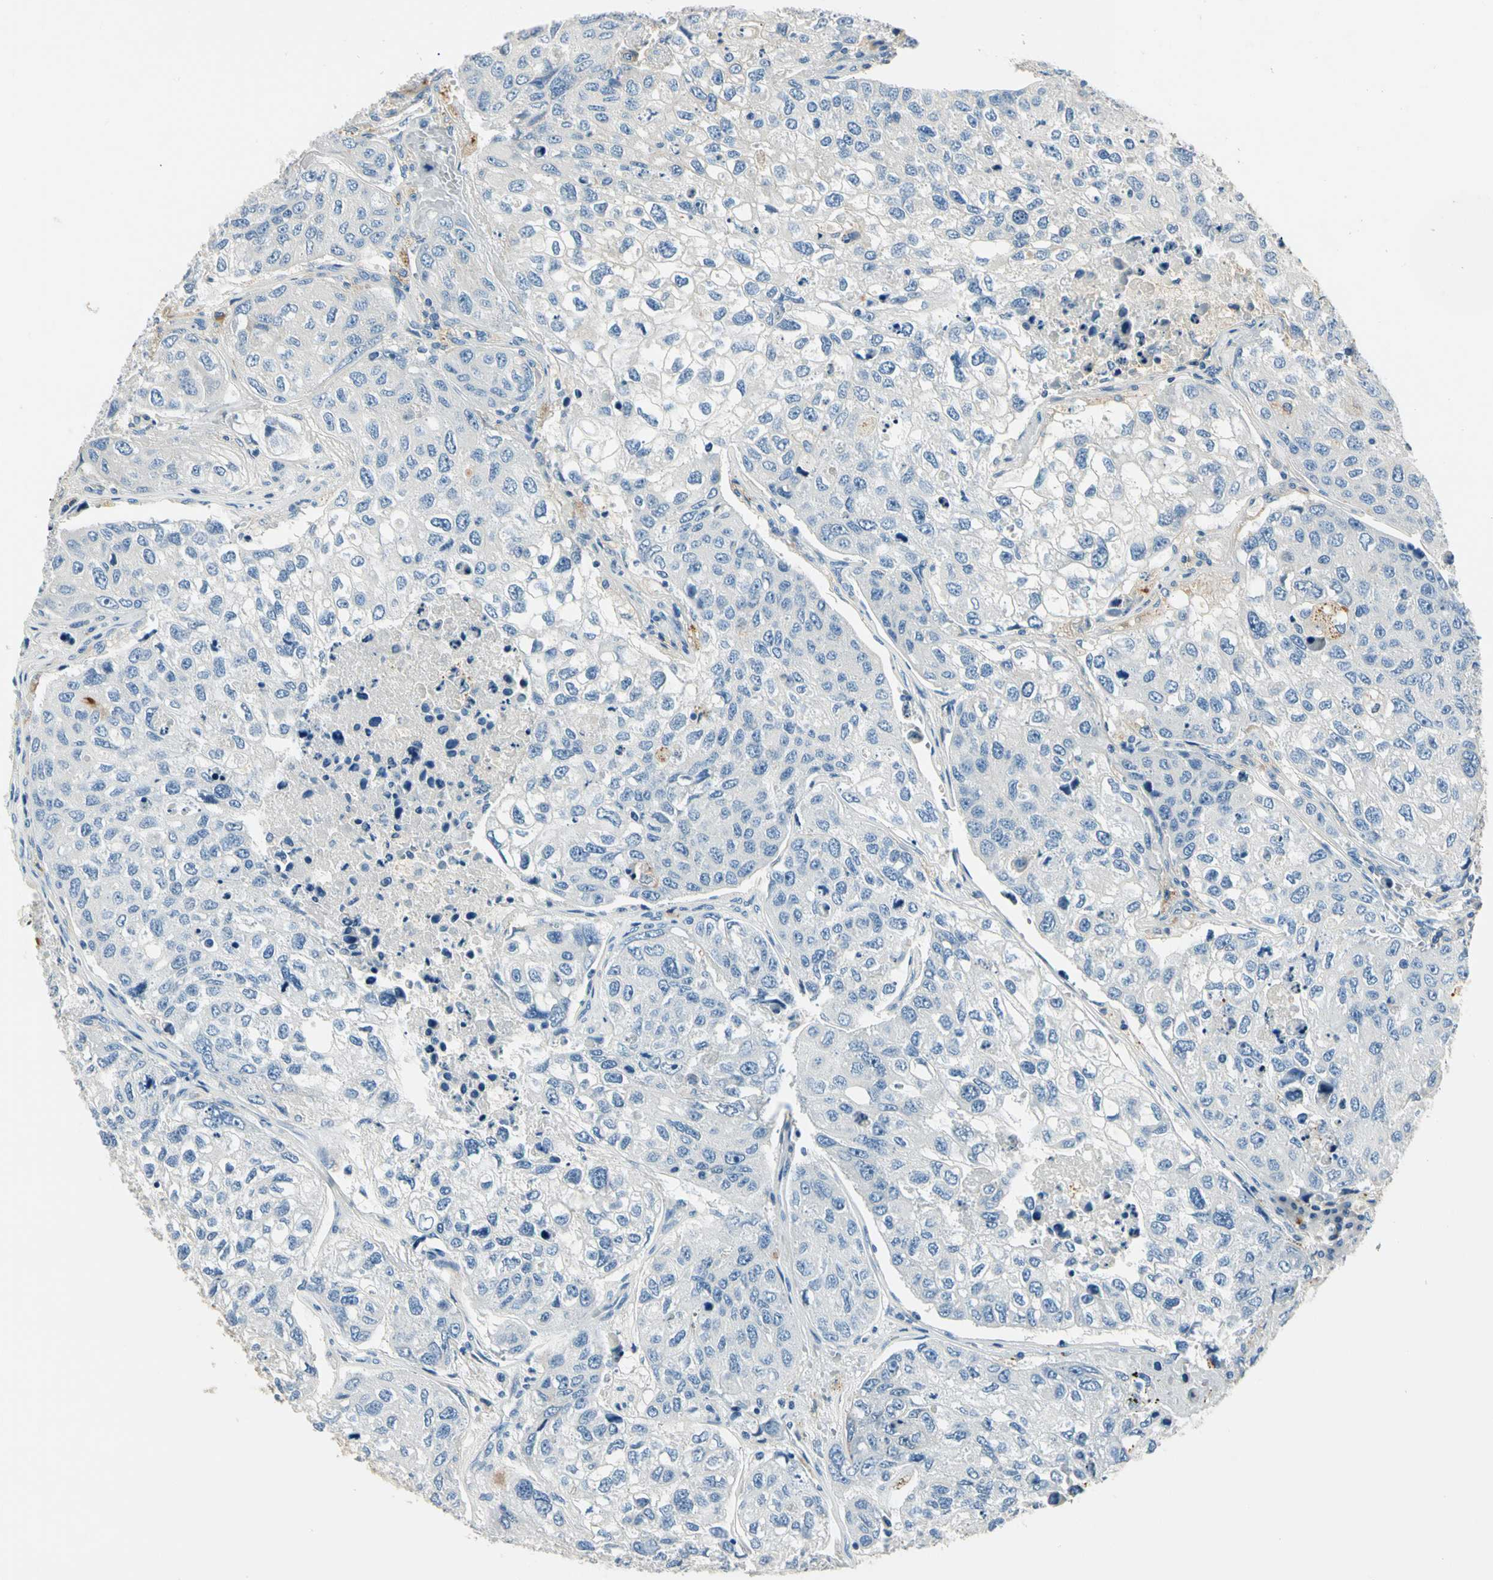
{"staining": {"intensity": "negative", "quantity": "none", "location": "none"}, "tissue": "urothelial cancer", "cell_type": "Tumor cells", "image_type": "cancer", "snomed": [{"axis": "morphology", "description": "Urothelial carcinoma, High grade"}, {"axis": "topography", "description": "Lymph node"}, {"axis": "topography", "description": "Urinary bladder"}], "caption": "Immunohistochemical staining of human urothelial cancer exhibits no significant staining in tumor cells.", "gene": "TGFBR3", "patient": {"sex": "male", "age": 51}}